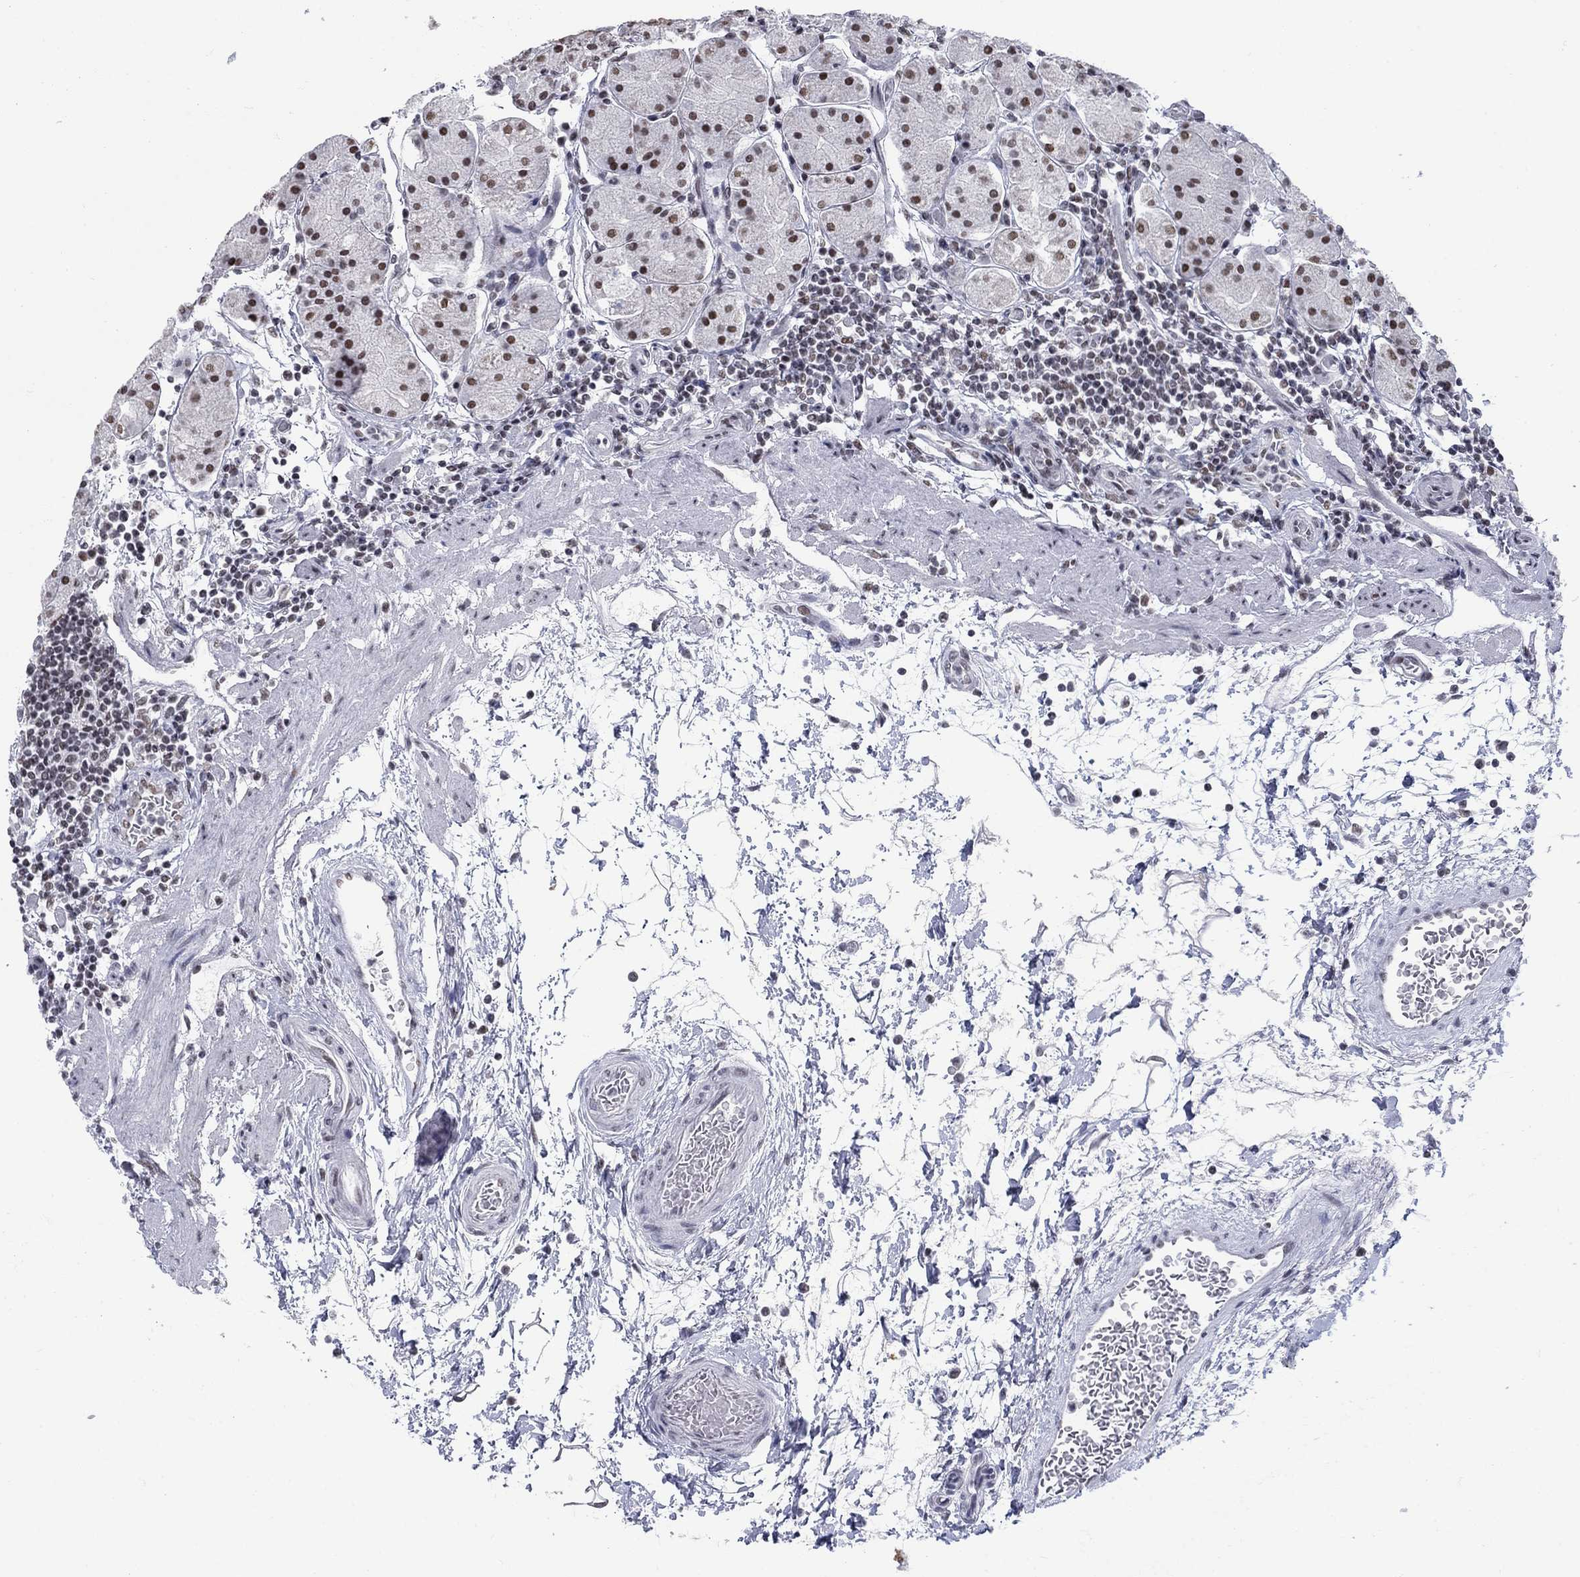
{"staining": {"intensity": "moderate", "quantity": "25%-75%", "location": "nuclear"}, "tissue": "stomach", "cell_type": "Glandular cells", "image_type": "normal", "snomed": [{"axis": "morphology", "description": "Normal tissue, NOS"}, {"axis": "topography", "description": "Stomach"}], "caption": "IHC image of normal stomach: stomach stained using IHC exhibits medium levels of moderate protein expression localized specifically in the nuclear of glandular cells, appearing as a nuclear brown color.", "gene": "NPAS3", "patient": {"sex": "male", "age": 54}}